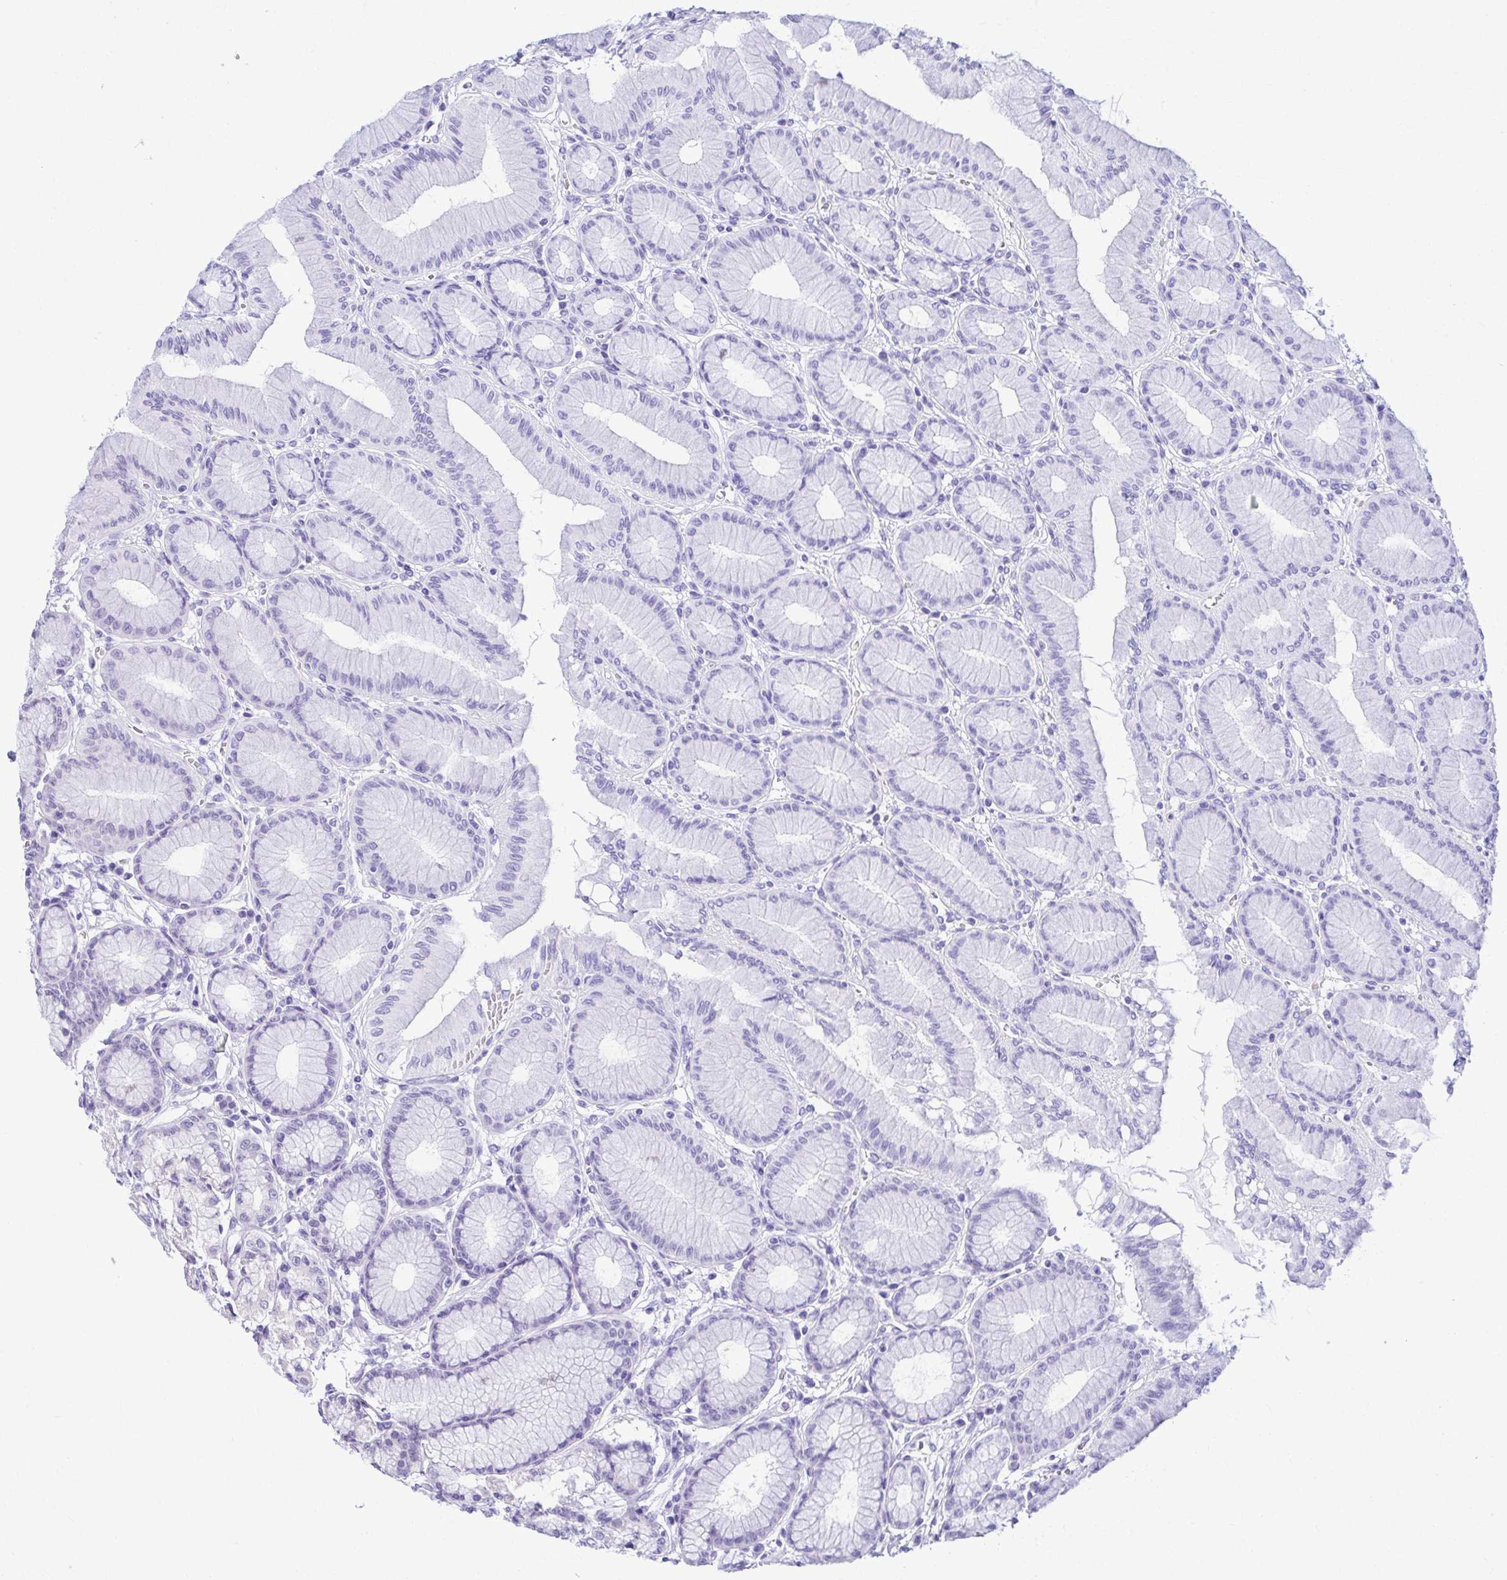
{"staining": {"intensity": "negative", "quantity": "none", "location": "none"}, "tissue": "stomach", "cell_type": "Glandular cells", "image_type": "normal", "snomed": [{"axis": "morphology", "description": "Normal tissue, NOS"}, {"axis": "topography", "description": "Stomach"}, {"axis": "topography", "description": "Stomach, lower"}], "caption": "Stomach stained for a protein using IHC reveals no positivity glandular cells.", "gene": "ZSWIM9", "patient": {"sex": "male", "age": 76}}